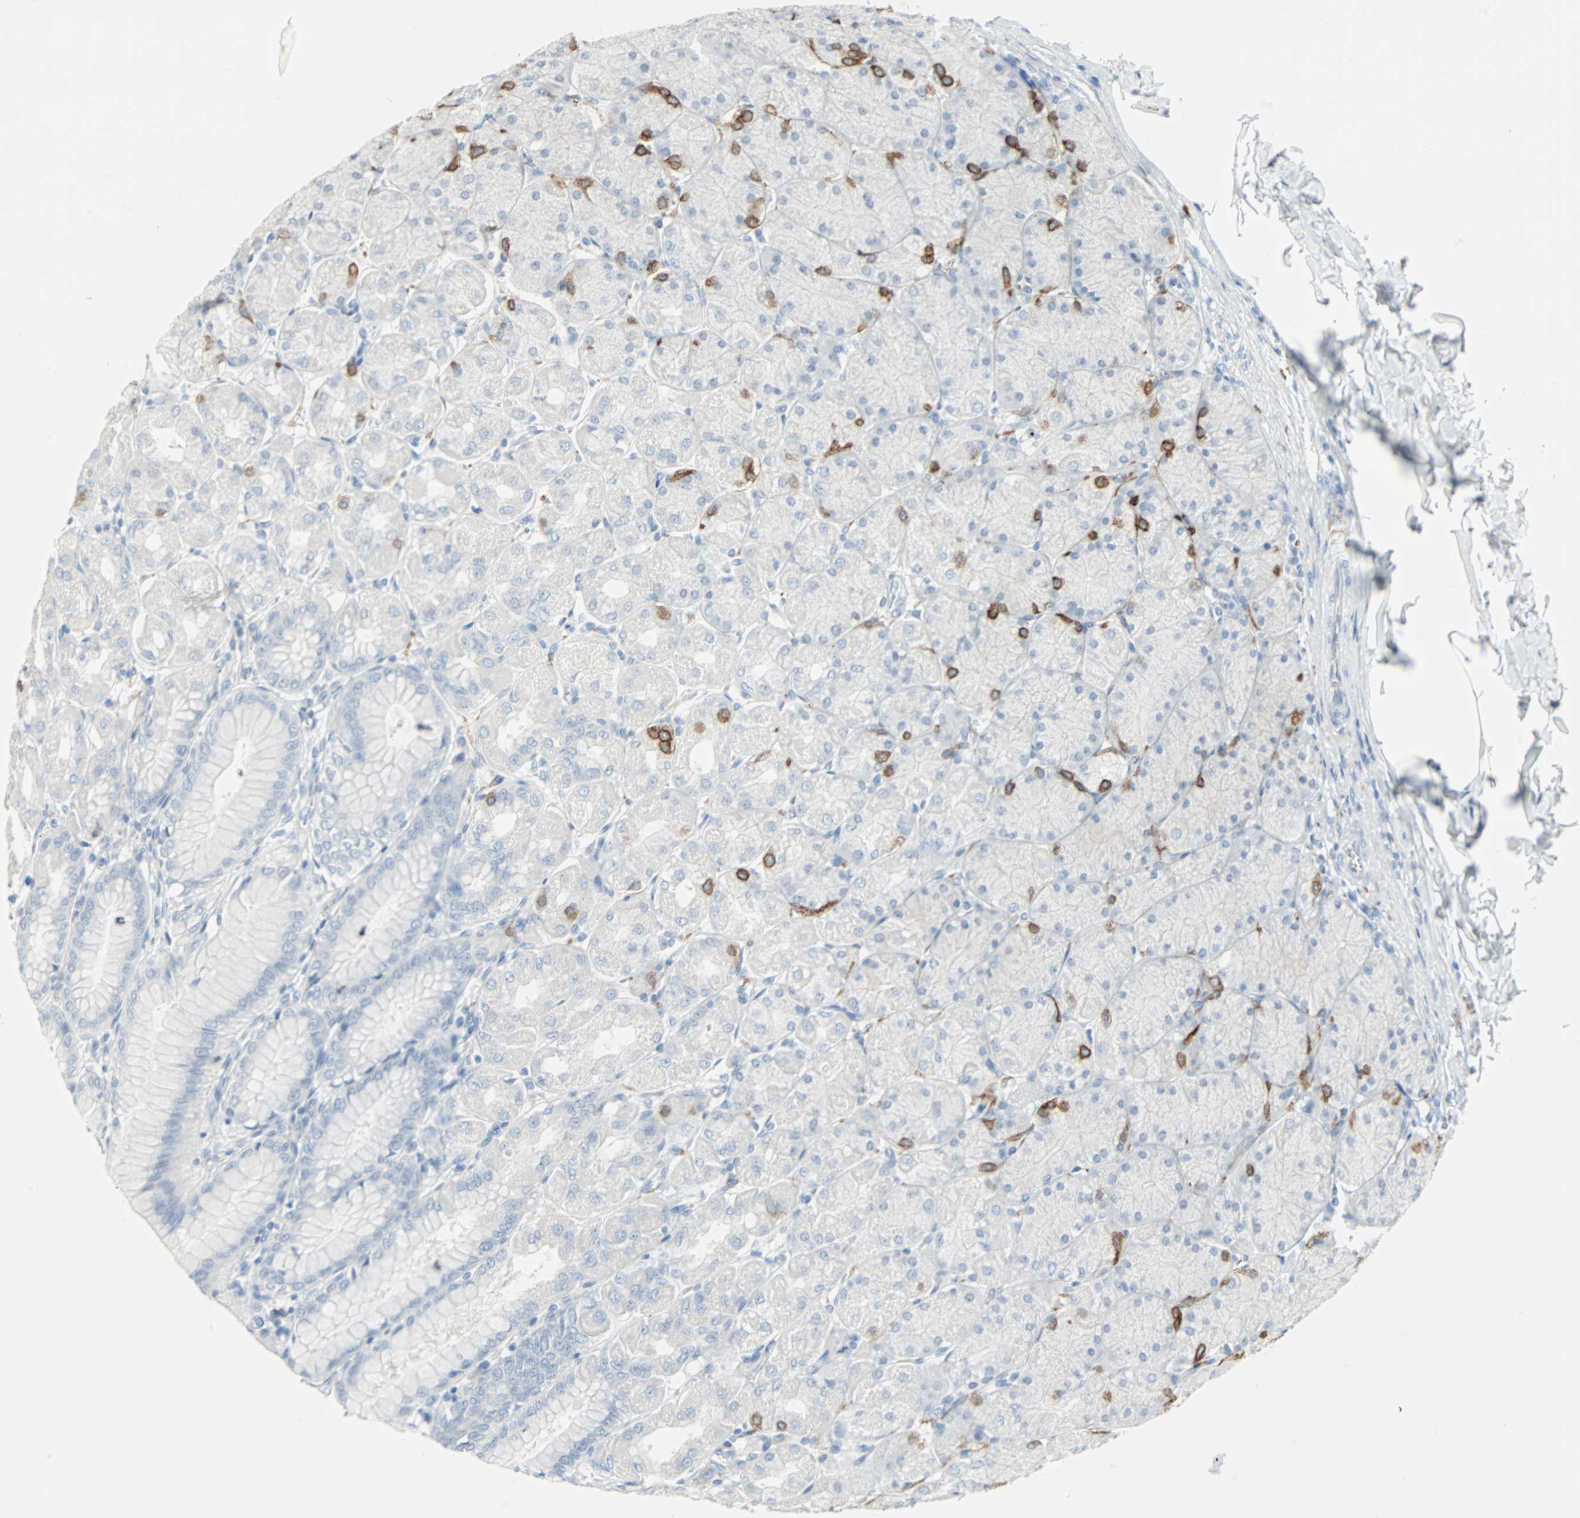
{"staining": {"intensity": "strong", "quantity": "<25%", "location": "cytoplasmic/membranous"}, "tissue": "stomach", "cell_type": "Glandular cells", "image_type": "normal", "snomed": [{"axis": "morphology", "description": "Normal tissue, NOS"}, {"axis": "topography", "description": "Stomach, upper"}], "caption": "DAB immunohistochemical staining of benign human stomach reveals strong cytoplasmic/membranous protein positivity in about <25% of glandular cells.", "gene": "STX1A", "patient": {"sex": "female", "age": 56}}